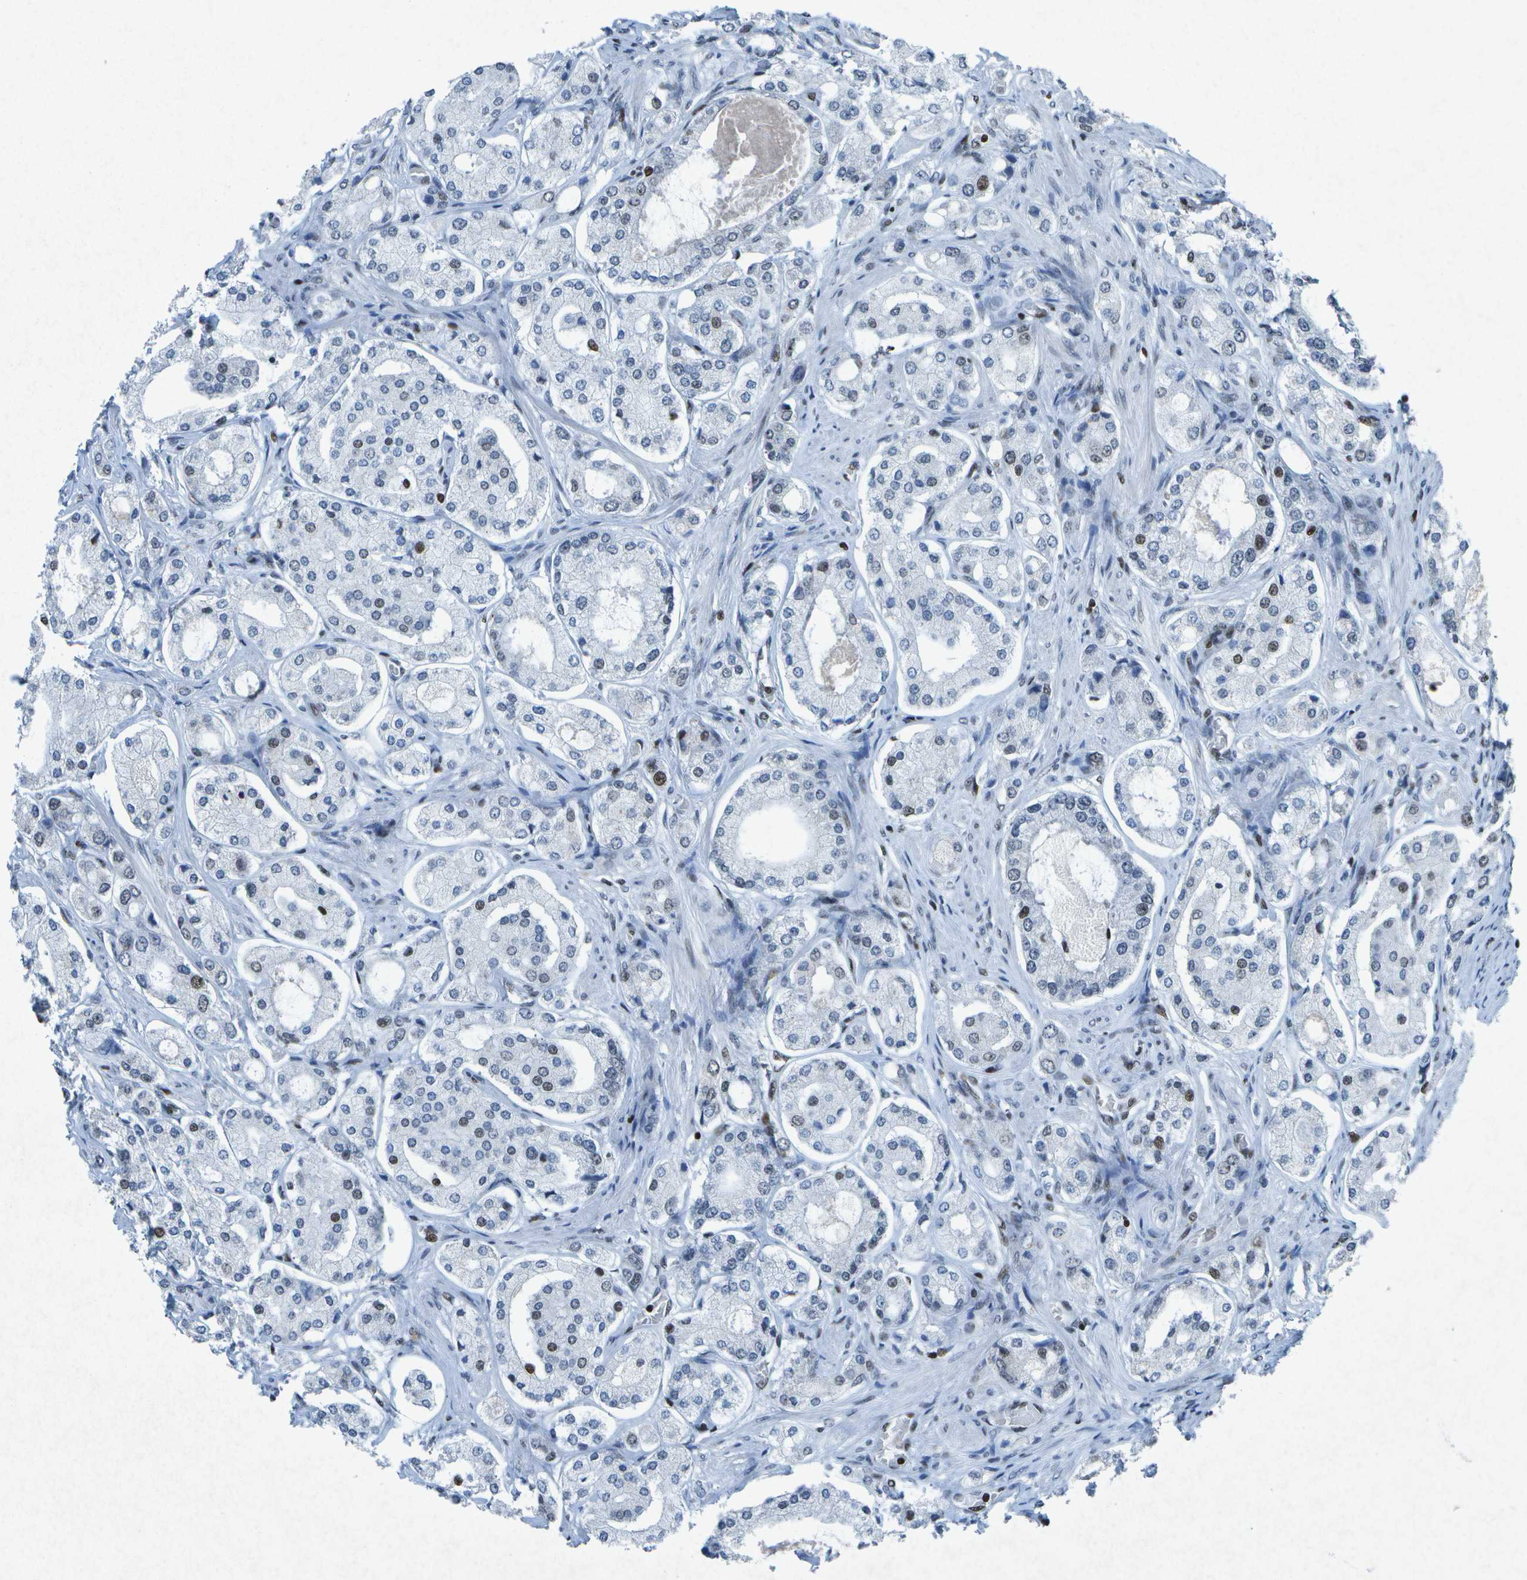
{"staining": {"intensity": "moderate", "quantity": "<25%", "location": "nuclear"}, "tissue": "prostate cancer", "cell_type": "Tumor cells", "image_type": "cancer", "snomed": [{"axis": "morphology", "description": "Adenocarcinoma, High grade"}, {"axis": "topography", "description": "Prostate"}], "caption": "This micrograph reveals IHC staining of human prostate cancer (adenocarcinoma (high-grade)), with low moderate nuclear staining in approximately <25% of tumor cells.", "gene": "MTA2", "patient": {"sex": "male", "age": 65}}